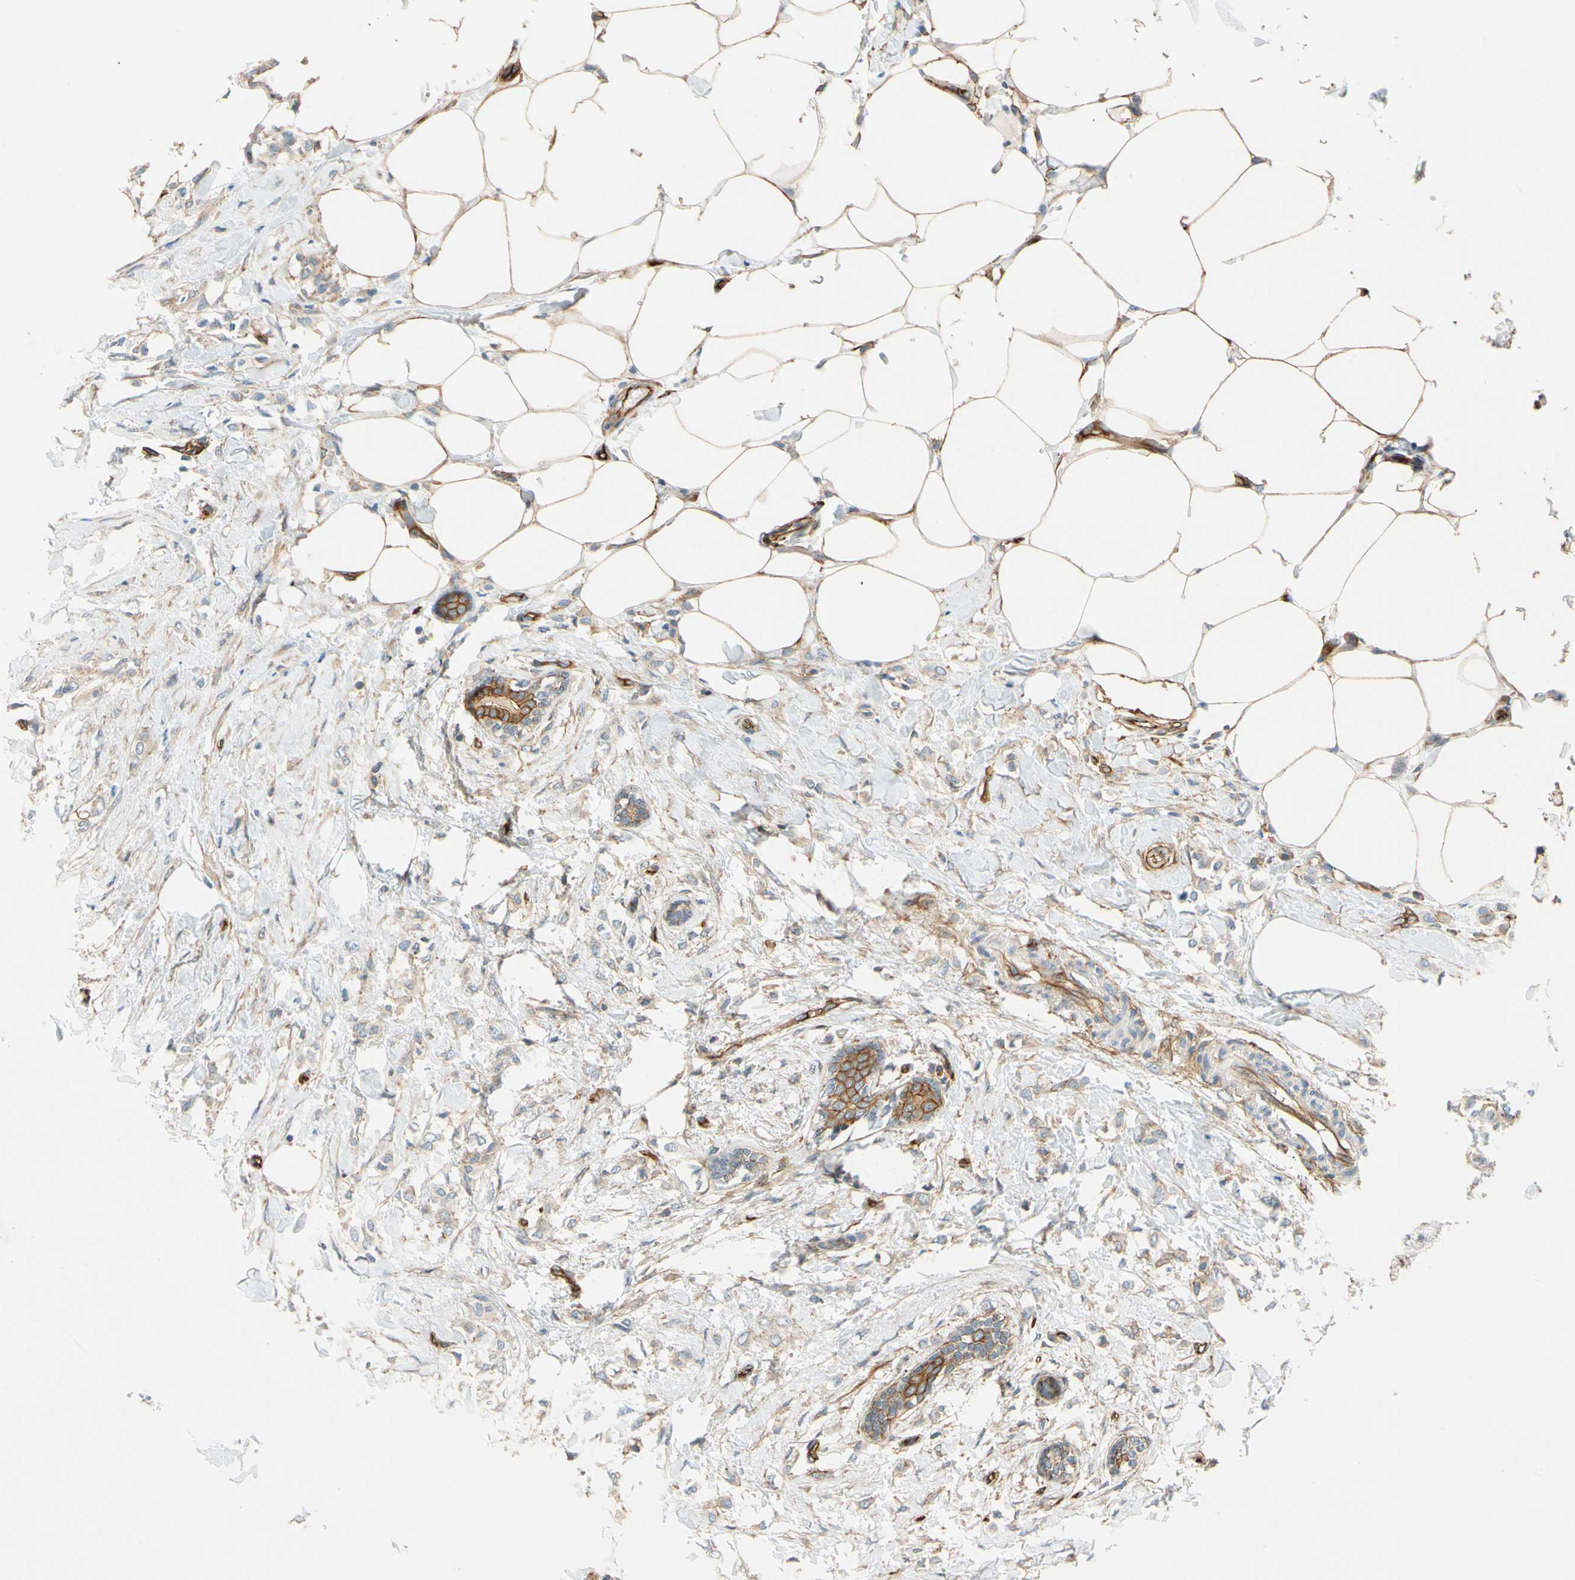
{"staining": {"intensity": "weak", "quantity": "25%-75%", "location": "cytoplasmic/membranous"}, "tissue": "breast cancer", "cell_type": "Tumor cells", "image_type": "cancer", "snomed": [{"axis": "morphology", "description": "Lobular carcinoma, in situ"}, {"axis": "morphology", "description": "Lobular carcinoma"}, {"axis": "topography", "description": "Breast"}], "caption": "A brown stain shows weak cytoplasmic/membranous expression of a protein in human breast cancer tumor cells.", "gene": "SPTAN1", "patient": {"sex": "female", "age": 41}}